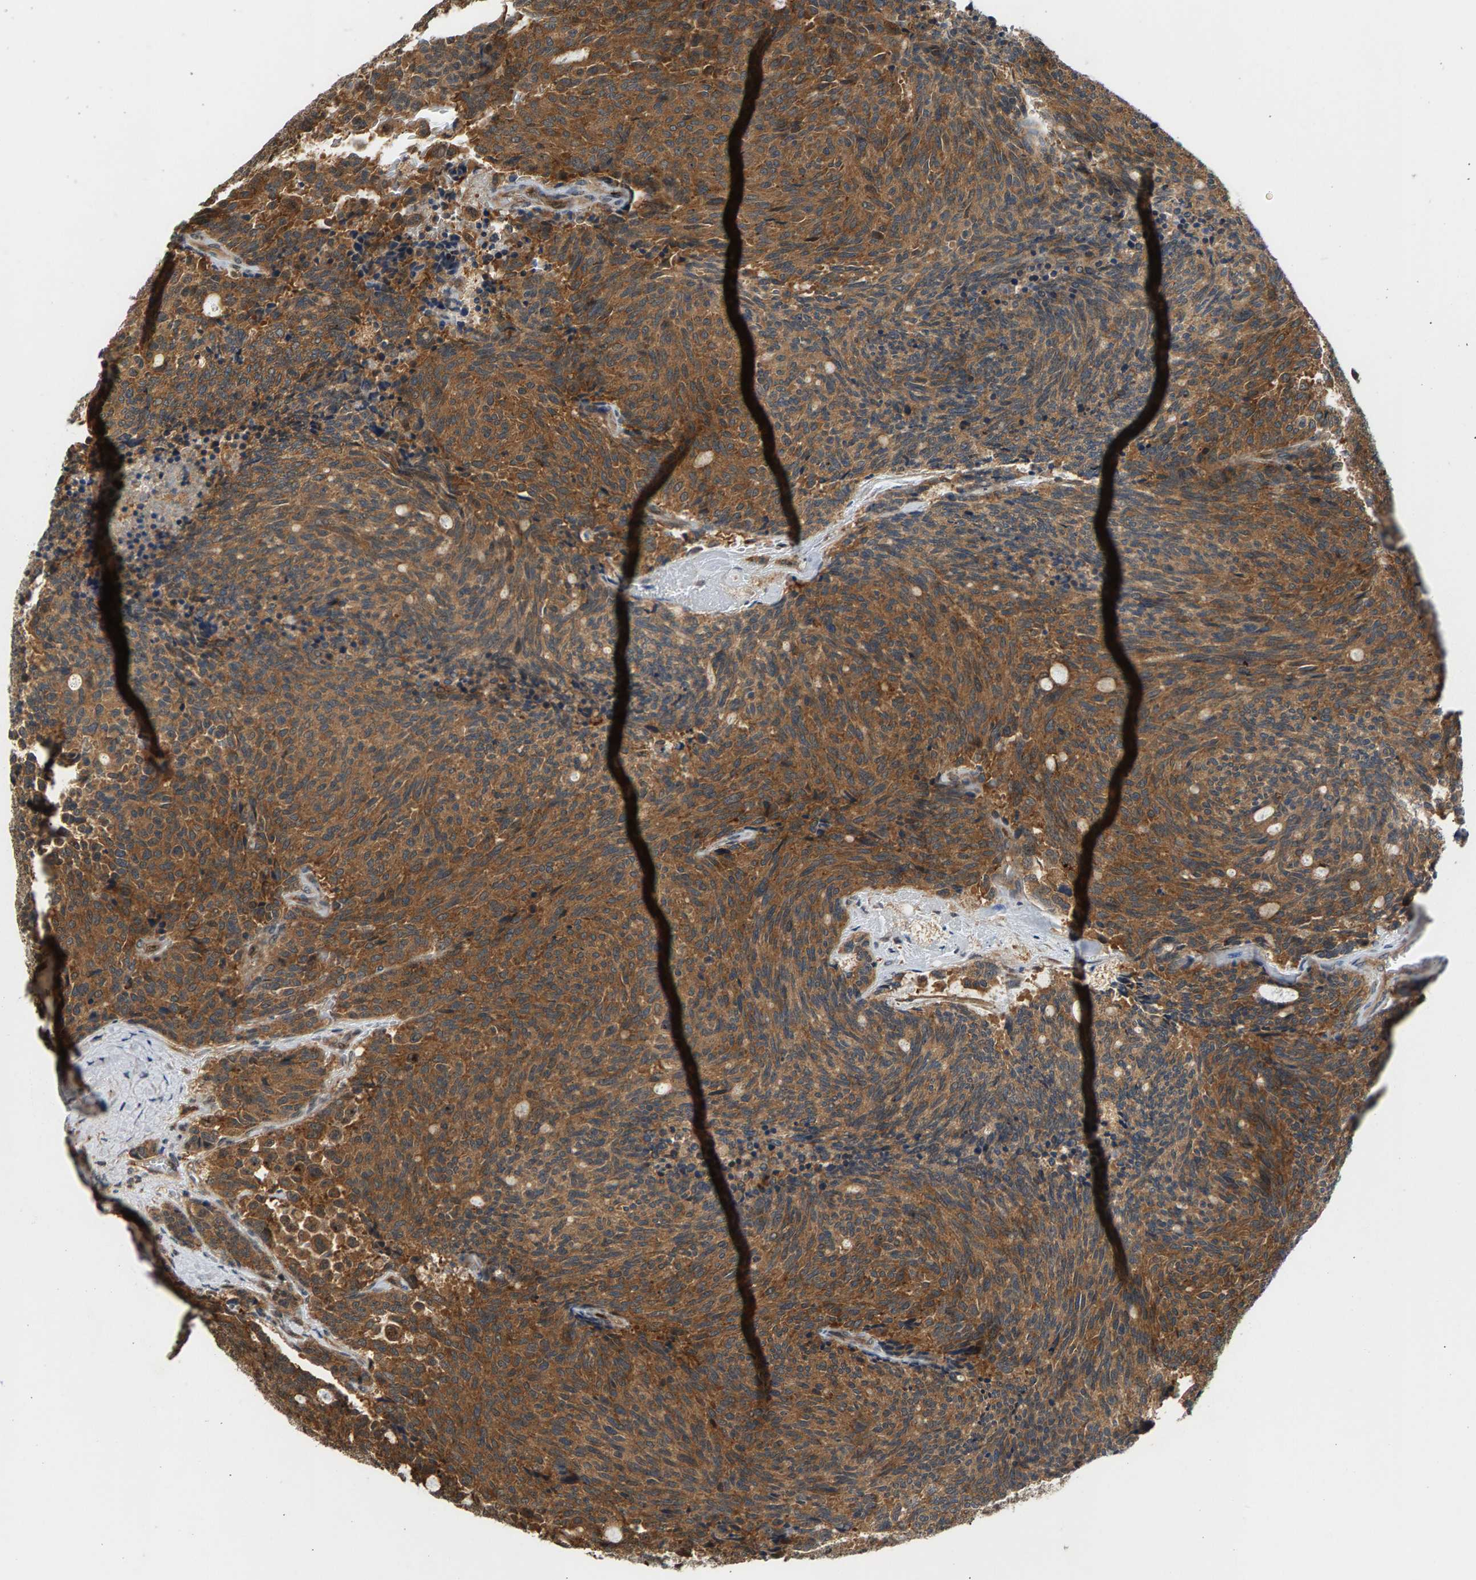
{"staining": {"intensity": "moderate", "quantity": ">75%", "location": "cytoplasmic/membranous"}, "tissue": "carcinoid", "cell_type": "Tumor cells", "image_type": "cancer", "snomed": [{"axis": "morphology", "description": "Carcinoid, malignant, NOS"}, {"axis": "topography", "description": "Pancreas"}], "caption": "Malignant carcinoid stained with a brown dye displays moderate cytoplasmic/membranous positive staining in about >75% of tumor cells.", "gene": "MAP2K5", "patient": {"sex": "female", "age": 54}}